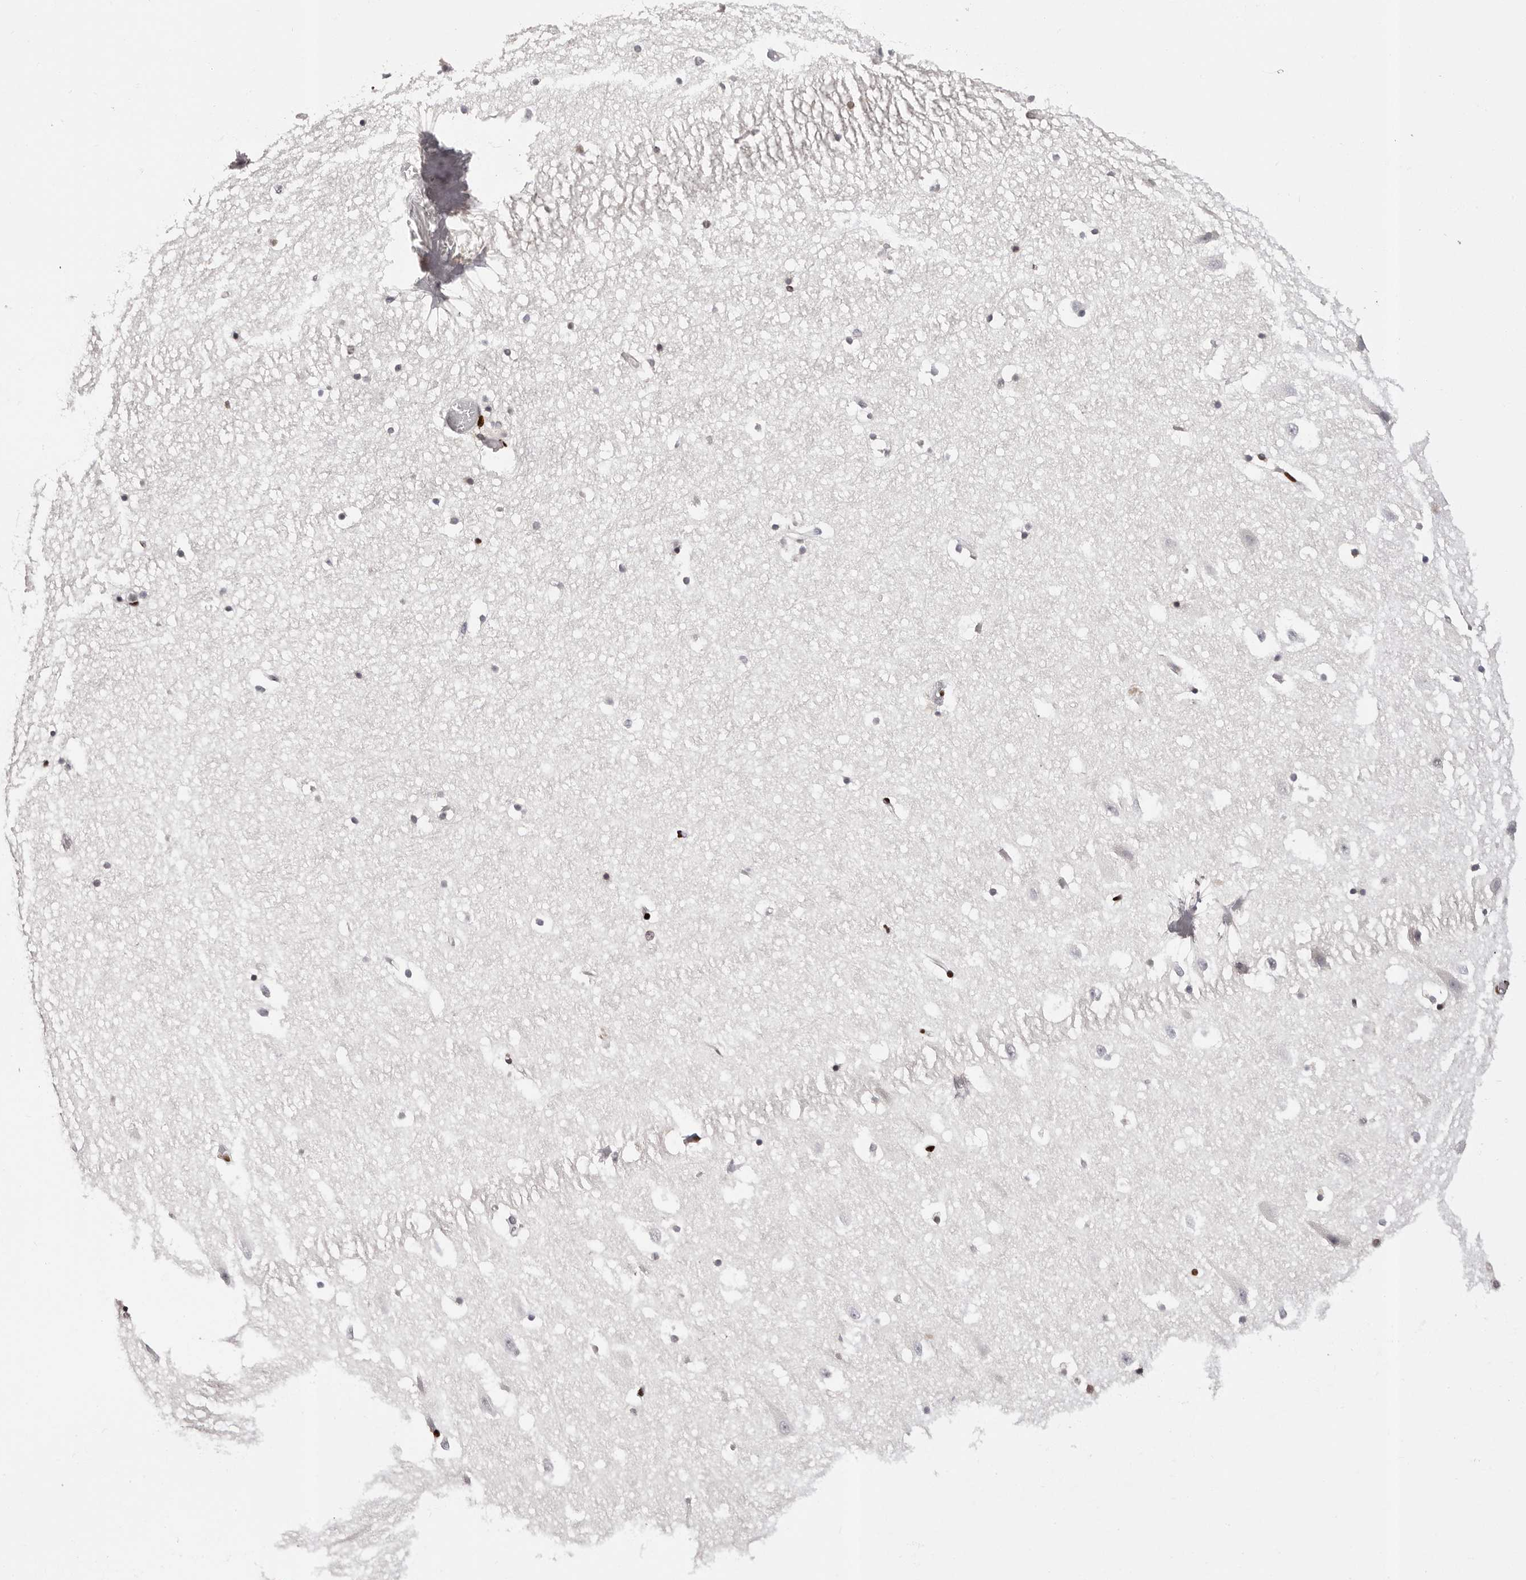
{"staining": {"intensity": "weak", "quantity": "<25%", "location": "nuclear"}, "tissue": "hippocampus", "cell_type": "Glial cells", "image_type": "normal", "snomed": [{"axis": "morphology", "description": "Normal tissue, NOS"}, {"axis": "topography", "description": "Hippocampus"}], "caption": "The image exhibits no staining of glial cells in unremarkable hippocampus.", "gene": "NUP153", "patient": {"sex": "female", "age": 52}}